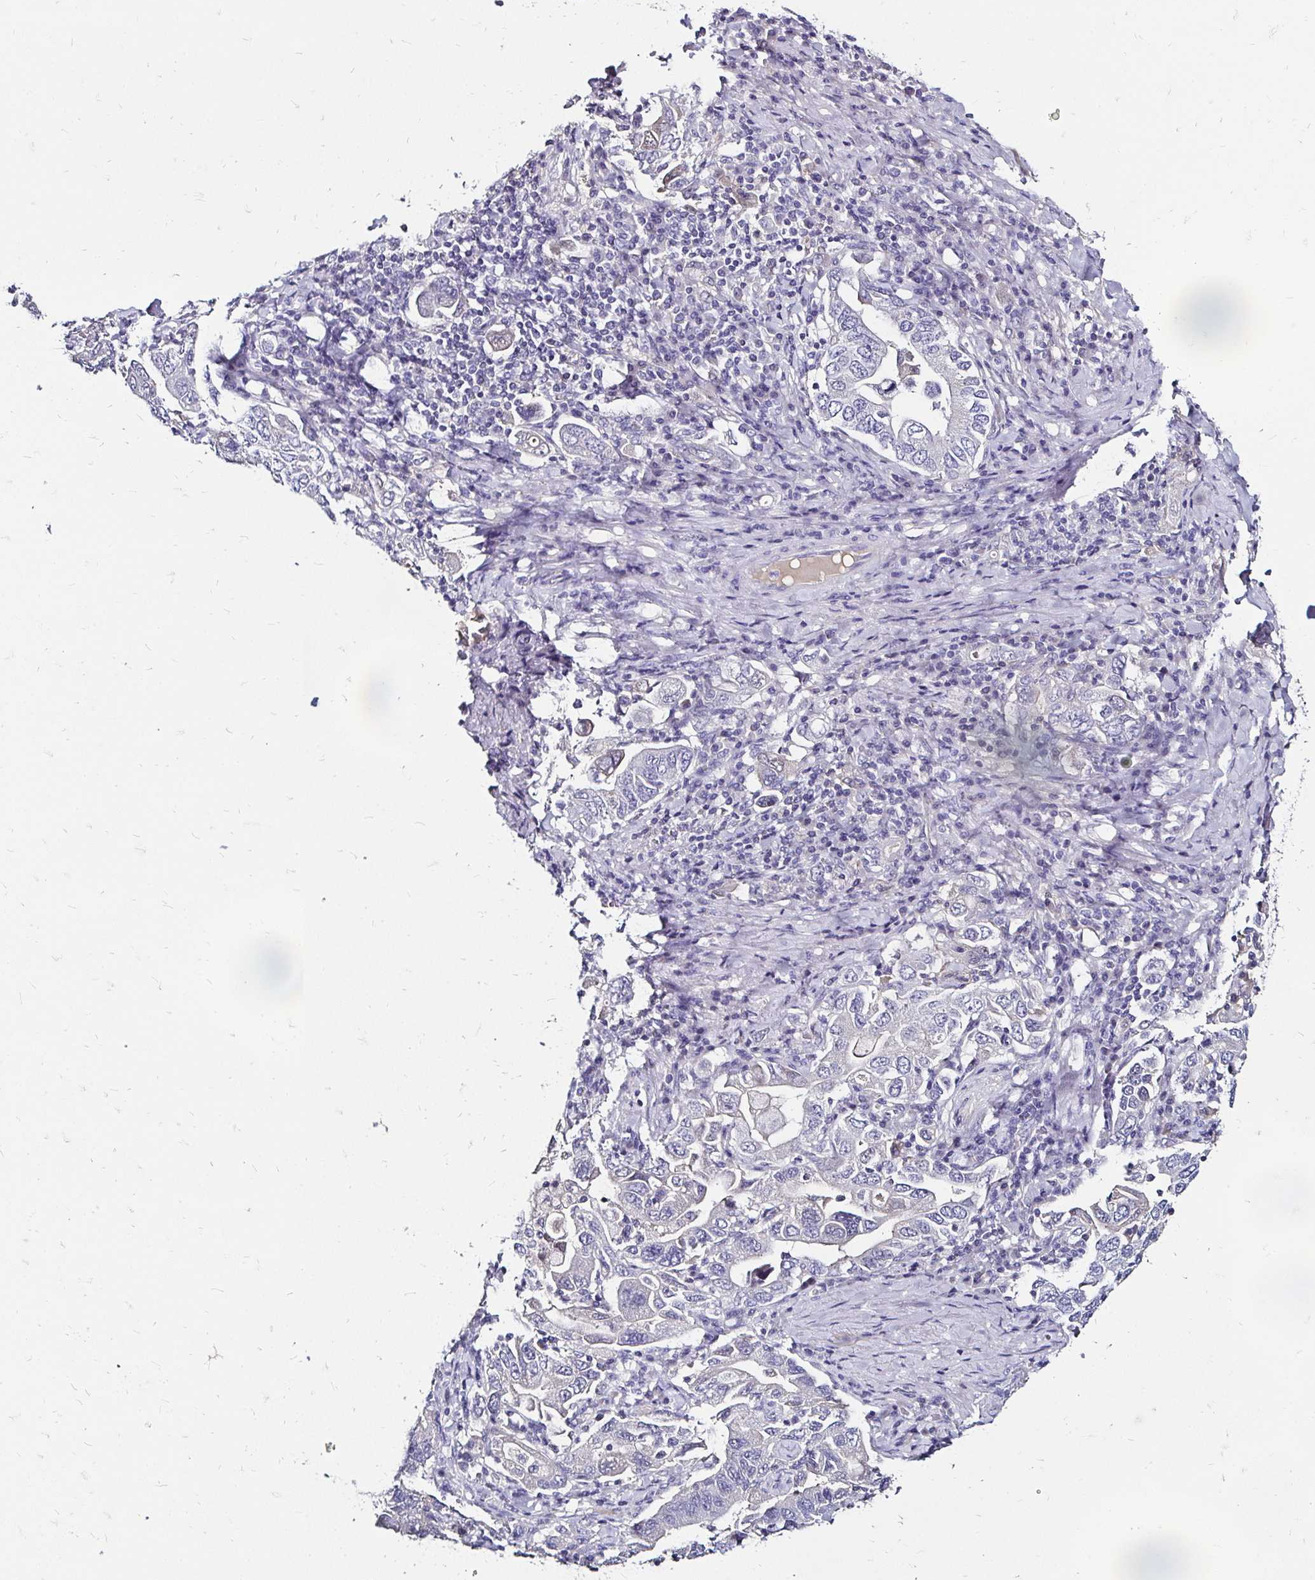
{"staining": {"intensity": "negative", "quantity": "none", "location": "none"}, "tissue": "stomach cancer", "cell_type": "Tumor cells", "image_type": "cancer", "snomed": [{"axis": "morphology", "description": "Adenocarcinoma, NOS"}, {"axis": "topography", "description": "Stomach, upper"}, {"axis": "topography", "description": "Stomach"}], "caption": "Image shows no significant protein staining in tumor cells of adenocarcinoma (stomach). Brightfield microscopy of IHC stained with DAB (3,3'-diaminobenzidine) (brown) and hematoxylin (blue), captured at high magnification.", "gene": "SCG3", "patient": {"sex": "male", "age": 62}}